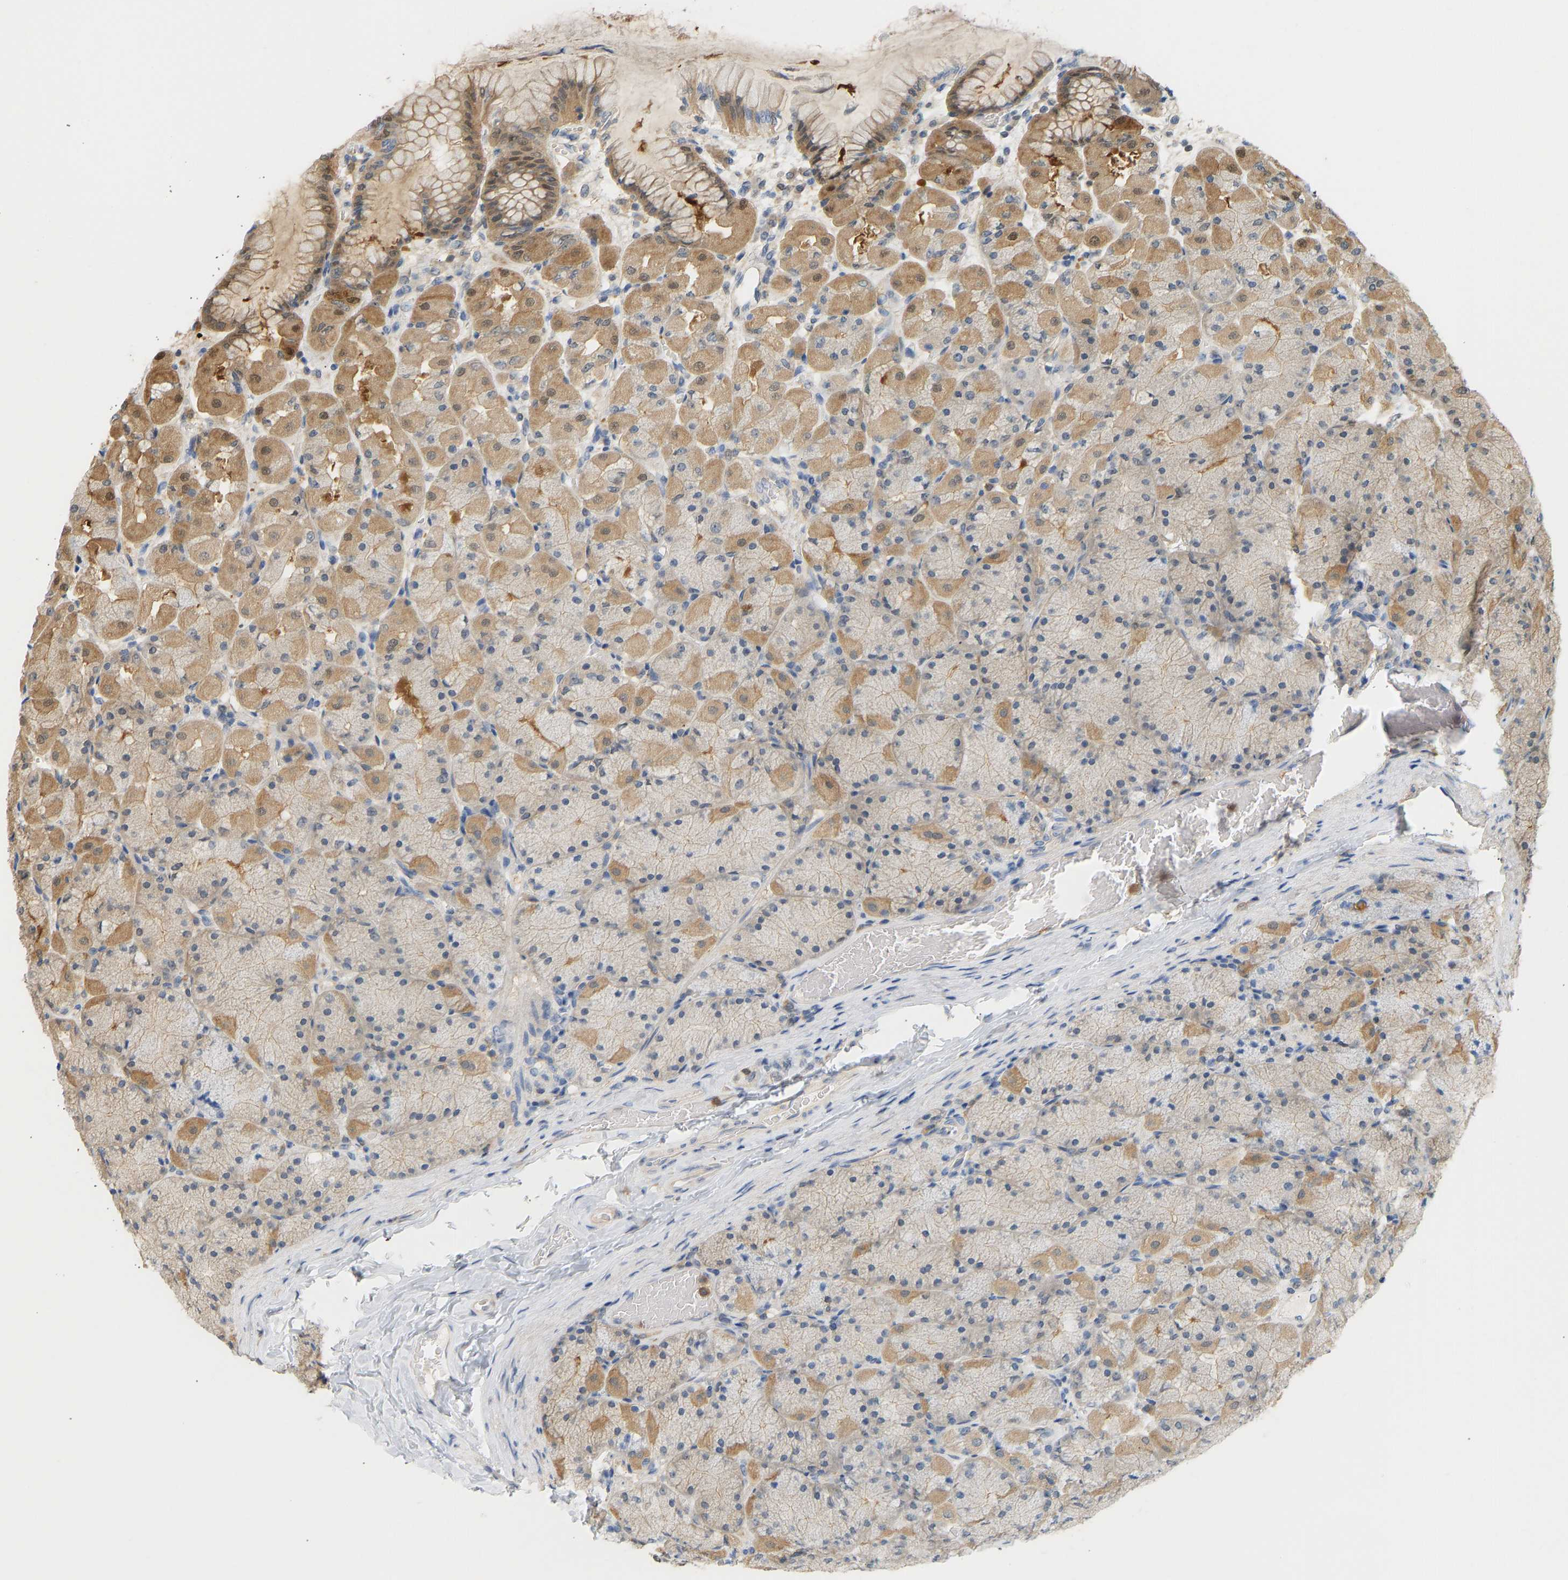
{"staining": {"intensity": "moderate", "quantity": "25%-75%", "location": "cytoplasmic/membranous"}, "tissue": "stomach", "cell_type": "Glandular cells", "image_type": "normal", "snomed": [{"axis": "morphology", "description": "Normal tissue, NOS"}, {"axis": "topography", "description": "Stomach, upper"}], "caption": "A micrograph of human stomach stained for a protein shows moderate cytoplasmic/membranous brown staining in glandular cells. (Stains: DAB (3,3'-diaminobenzidine) in brown, nuclei in blue, Microscopy: brightfield microscopy at high magnification).", "gene": "ENO1", "patient": {"sex": "female", "age": 56}}